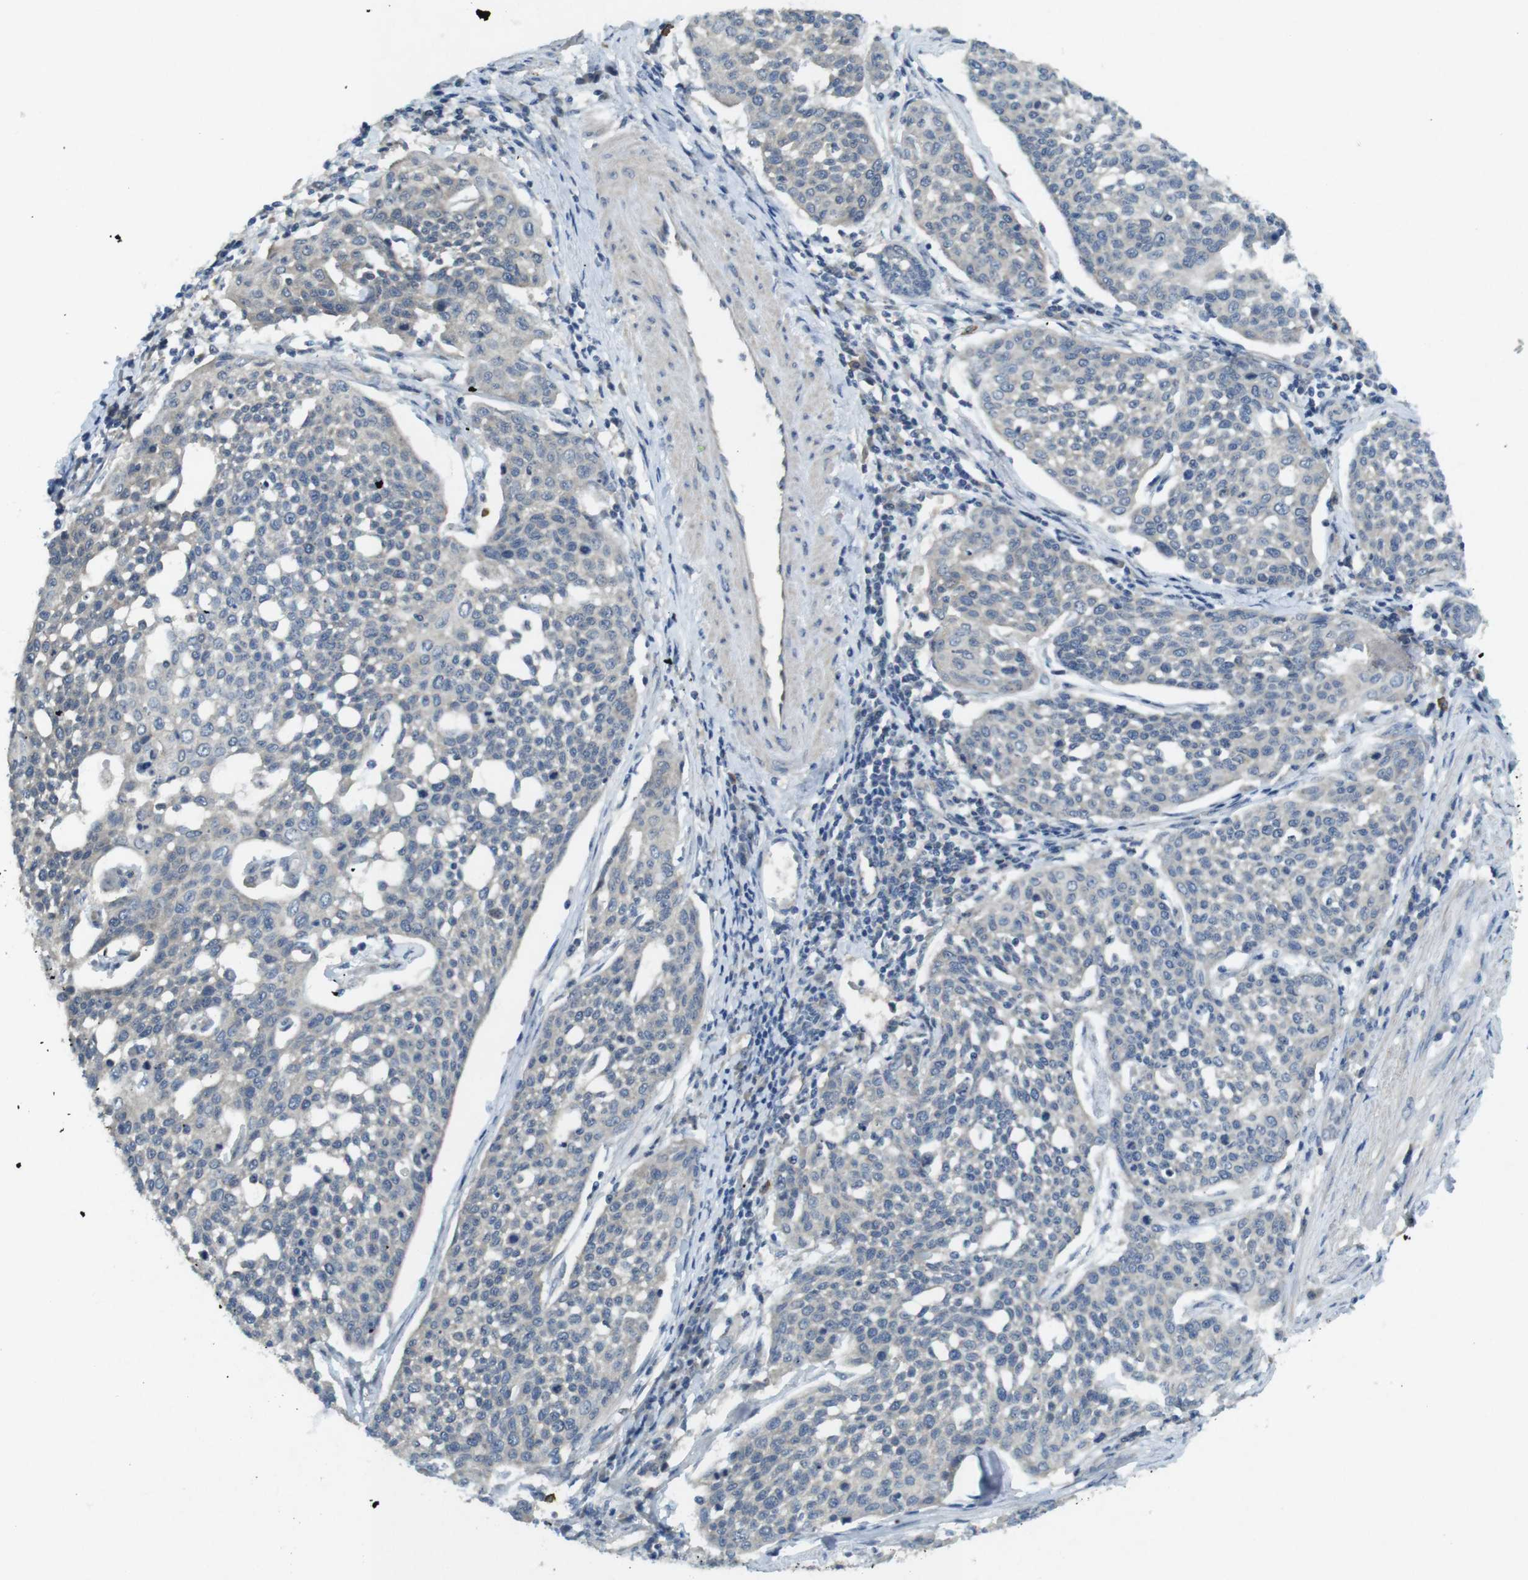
{"staining": {"intensity": "negative", "quantity": "none", "location": "none"}, "tissue": "cervical cancer", "cell_type": "Tumor cells", "image_type": "cancer", "snomed": [{"axis": "morphology", "description": "Squamous cell carcinoma, NOS"}, {"axis": "topography", "description": "Cervix"}], "caption": "Immunohistochemistry (IHC) image of neoplastic tissue: squamous cell carcinoma (cervical) stained with DAB shows no significant protein staining in tumor cells. (DAB immunohistochemistry (IHC), high magnification).", "gene": "SUGT1", "patient": {"sex": "female", "age": 34}}